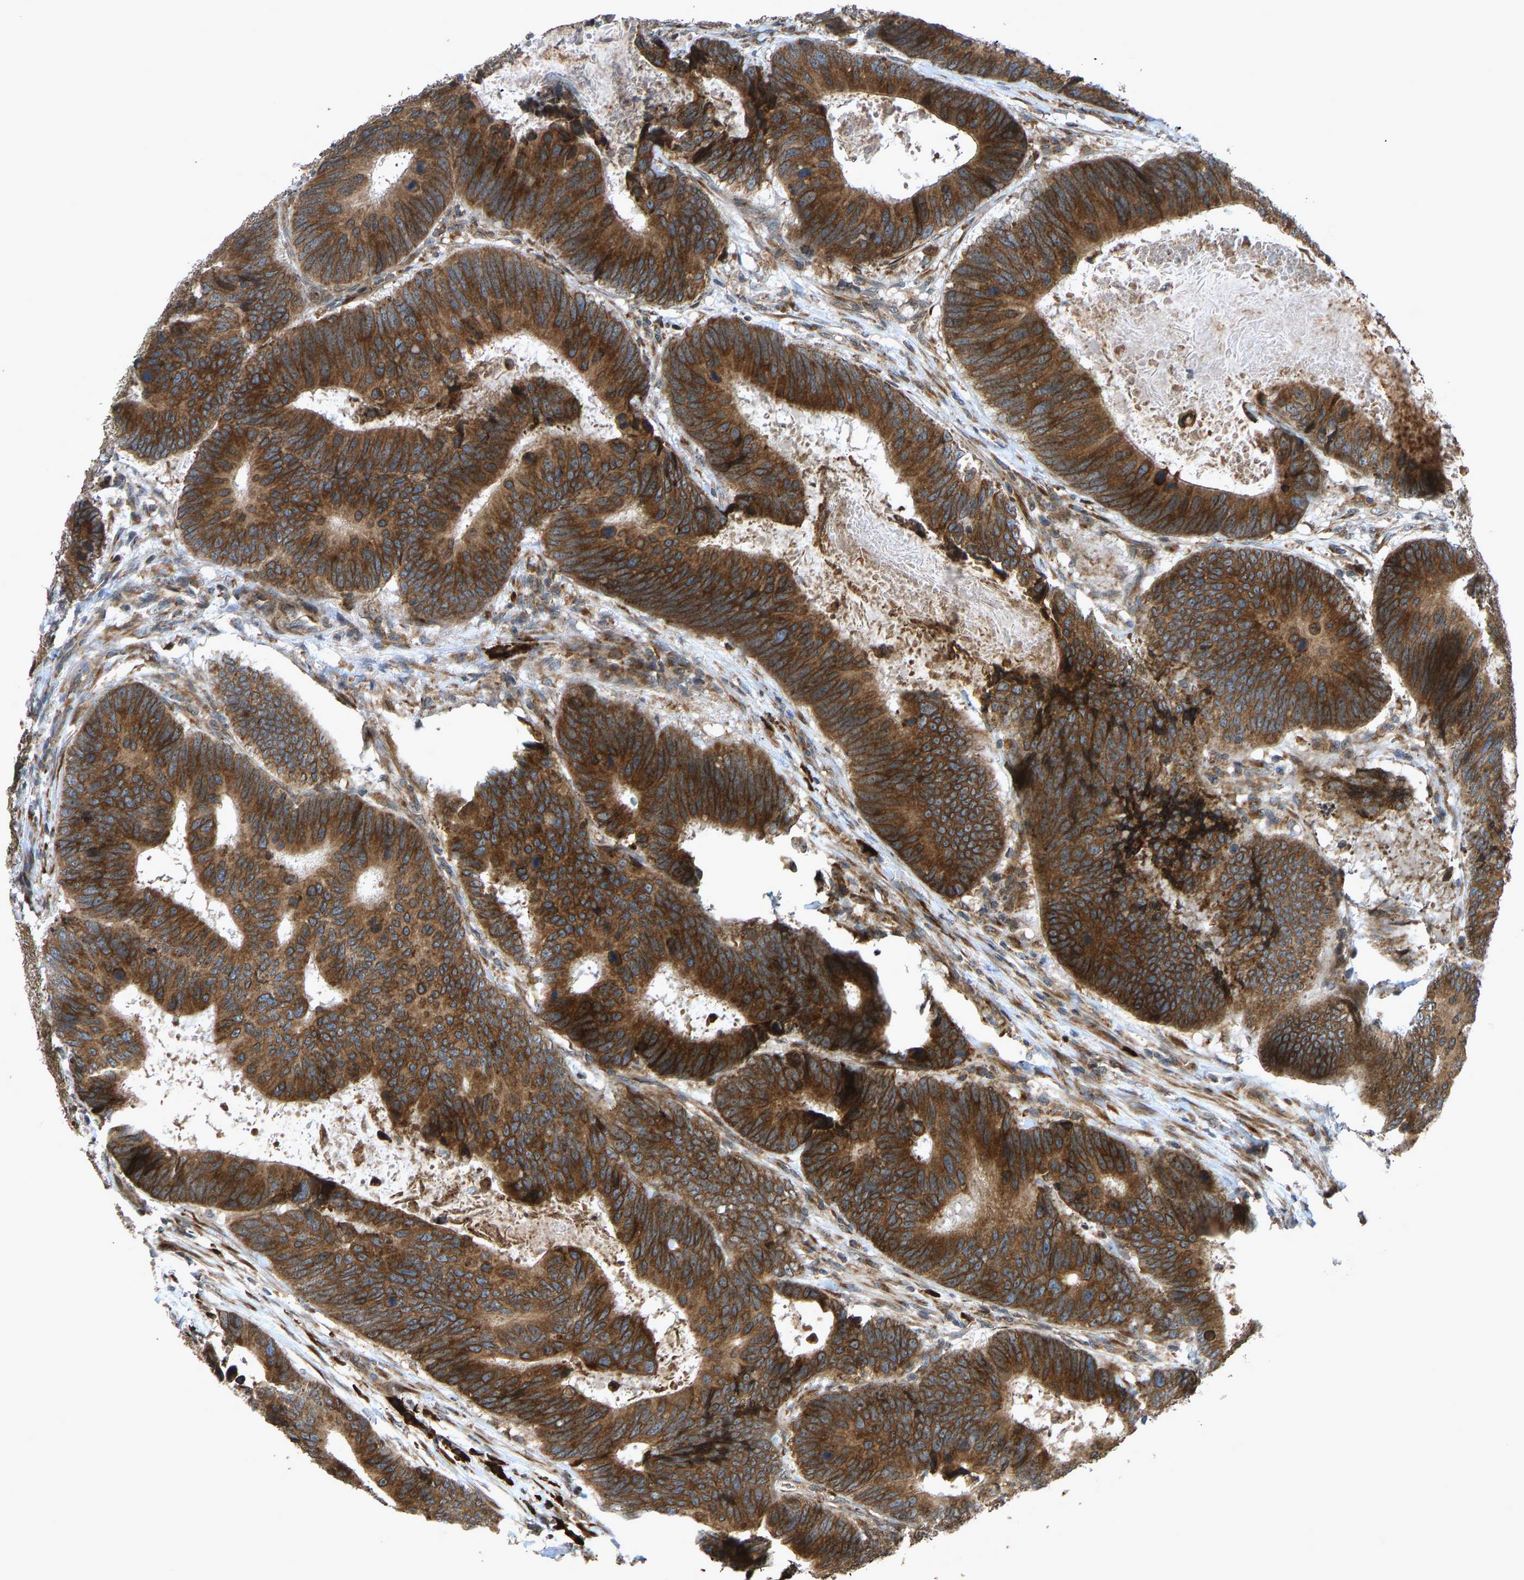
{"staining": {"intensity": "strong", "quantity": ">75%", "location": "cytoplasmic/membranous"}, "tissue": "colorectal cancer", "cell_type": "Tumor cells", "image_type": "cancer", "snomed": [{"axis": "morphology", "description": "Adenocarcinoma, NOS"}, {"axis": "topography", "description": "Colon"}], "caption": "This is a photomicrograph of immunohistochemistry staining of colorectal cancer, which shows strong positivity in the cytoplasmic/membranous of tumor cells.", "gene": "RPN2", "patient": {"sex": "male", "age": 56}}